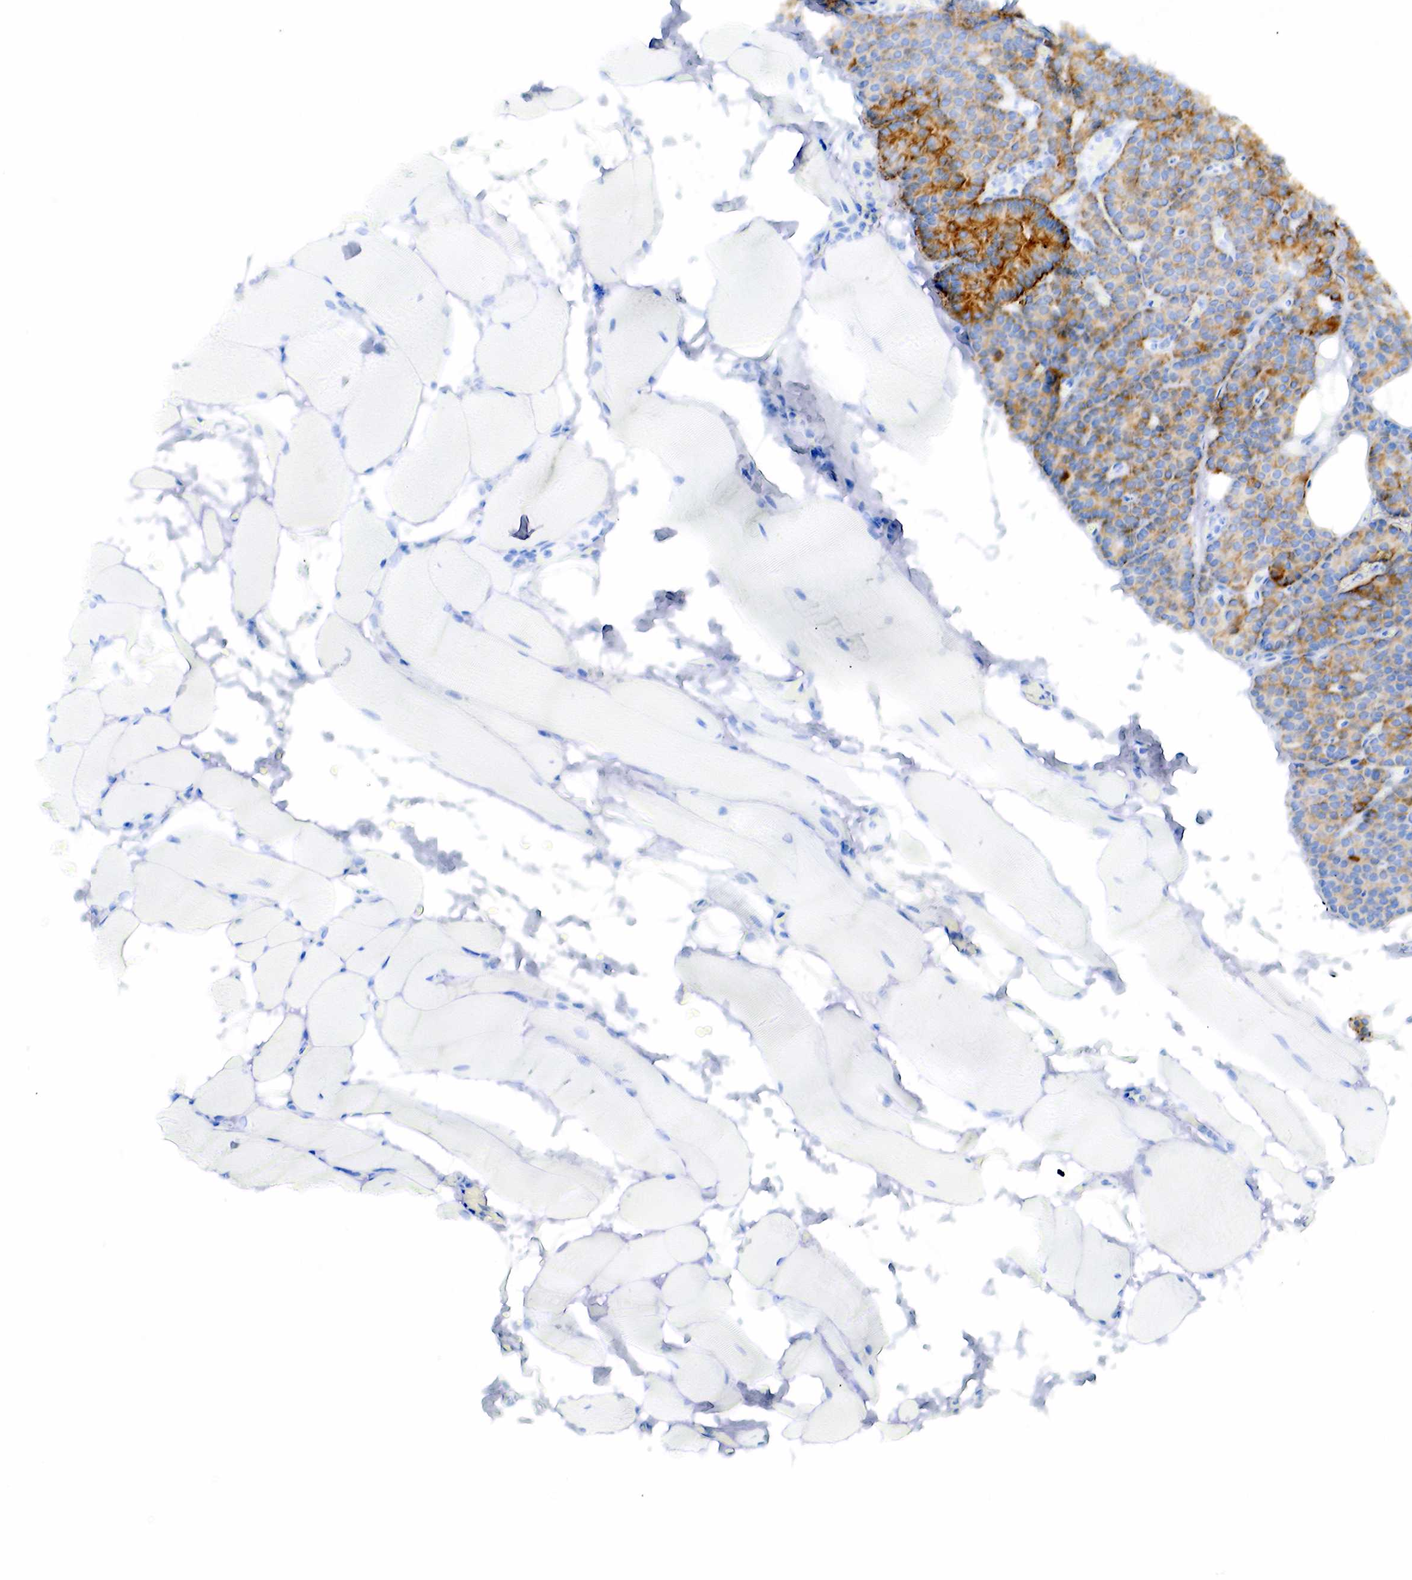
{"staining": {"intensity": "negative", "quantity": "none", "location": "none"}, "tissue": "skeletal muscle", "cell_type": "Myocytes", "image_type": "normal", "snomed": [{"axis": "morphology", "description": "Normal tissue, NOS"}, {"axis": "topography", "description": "Skeletal muscle"}, {"axis": "topography", "description": "Parathyroid gland"}], "caption": "Myocytes are negative for protein expression in normal human skeletal muscle.", "gene": "KRT19", "patient": {"sex": "female", "age": 37}}